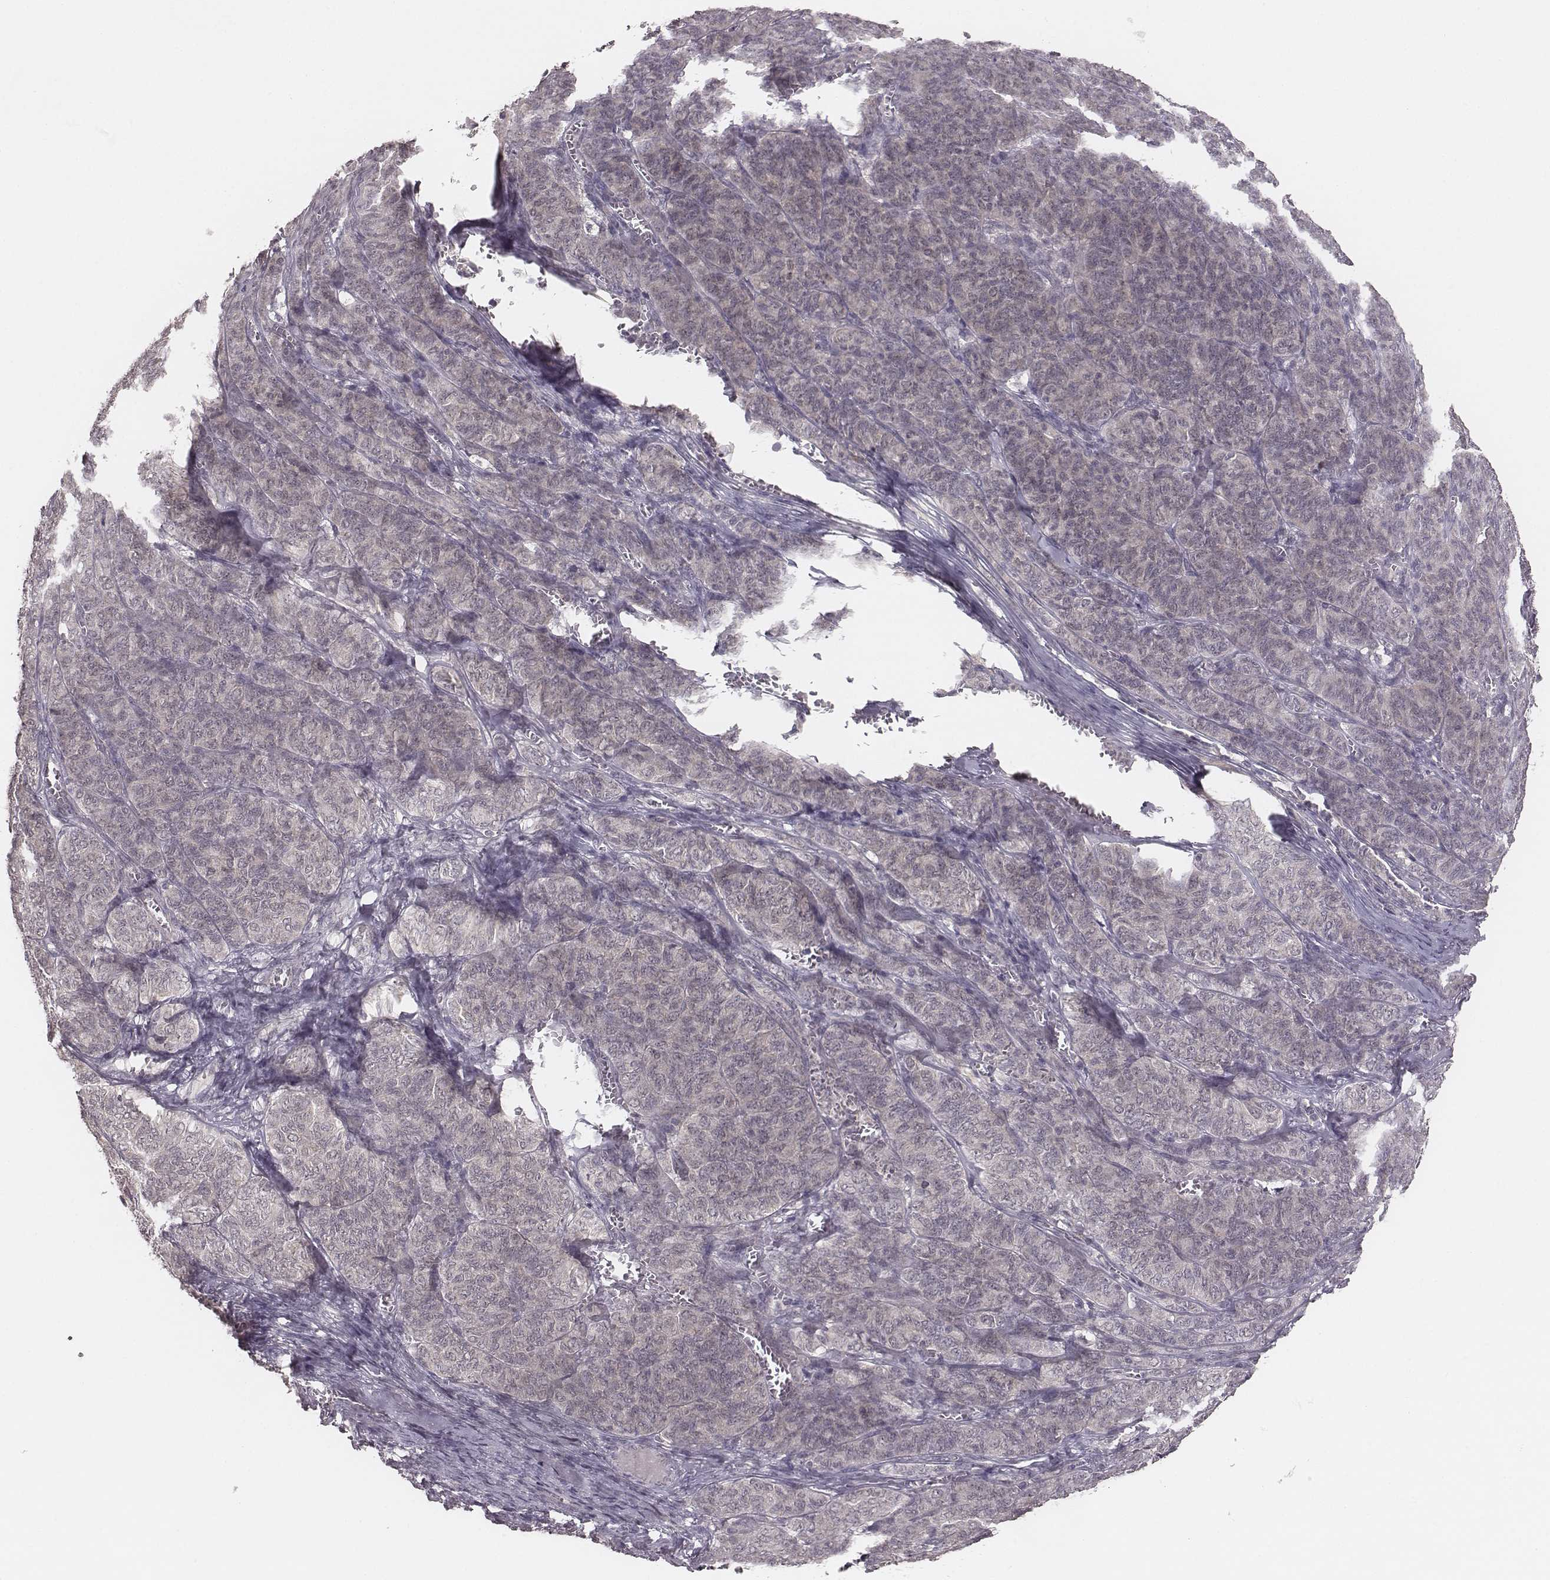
{"staining": {"intensity": "negative", "quantity": "none", "location": "none"}, "tissue": "ovarian cancer", "cell_type": "Tumor cells", "image_type": "cancer", "snomed": [{"axis": "morphology", "description": "Carcinoma, endometroid"}, {"axis": "topography", "description": "Ovary"}], "caption": "Immunohistochemistry of human endometroid carcinoma (ovarian) demonstrates no staining in tumor cells.", "gene": "LY6K", "patient": {"sex": "female", "age": 80}}